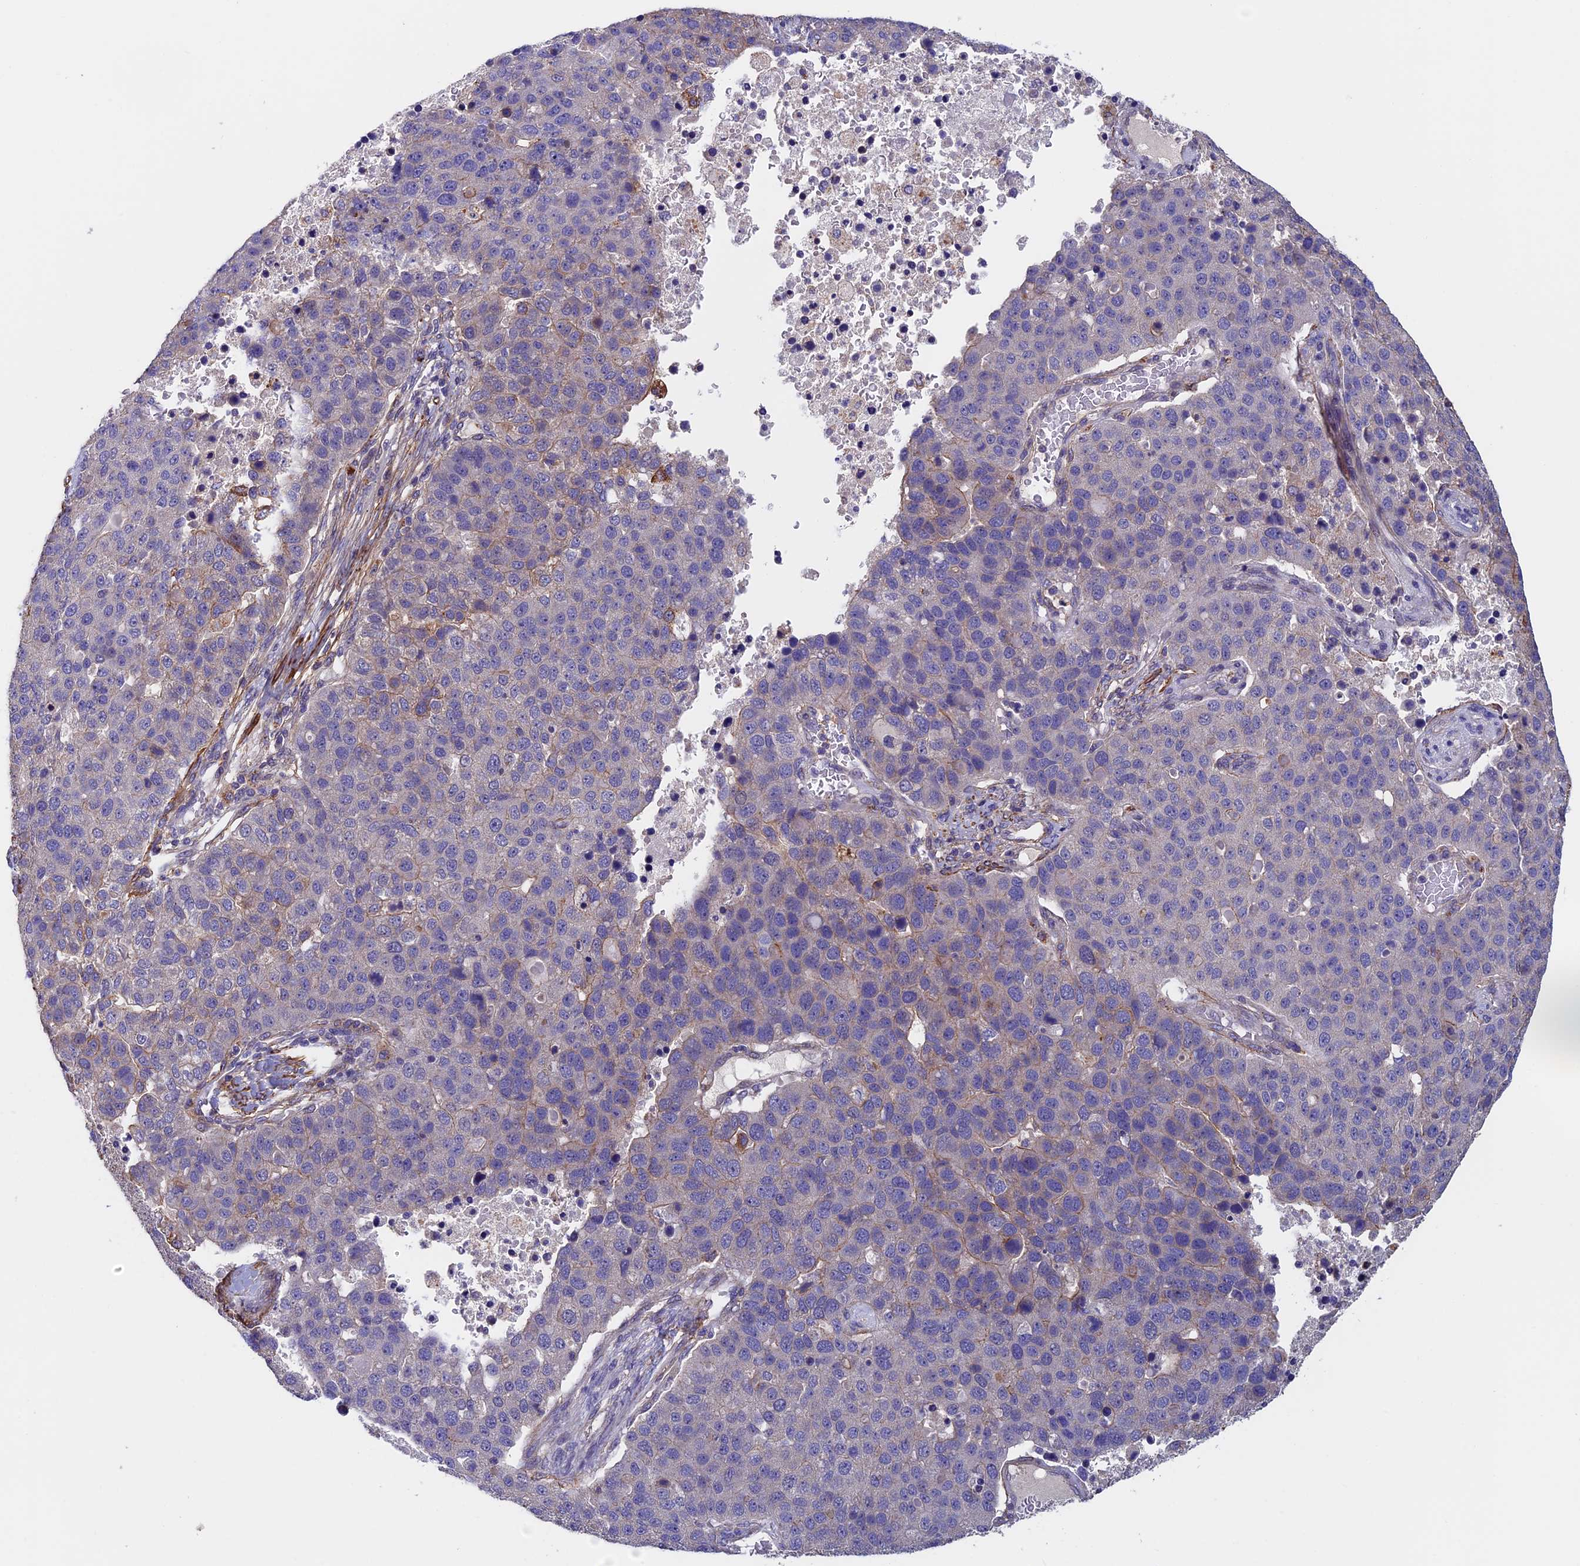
{"staining": {"intensity": "negative", "quantity": "none", "location": "none"}, "tissue": "pancreatic cancer", "cell_type": "Tumor cells", "image_type": "cancer", "snomed": [{"axis": "morphology", "description": "Adenocarcinoma, NOS"}, {"axis": "topography", "description": "Pancreas"}], "caption": "Immunohistochemistry micrograph of human pancreatic cancer (adenocarcinoma) stained for a protein (brown), which reveals no positivity in tumor cells.", "gene": "SLC9A5", "patient": {"sex": "female", "age": 61}}